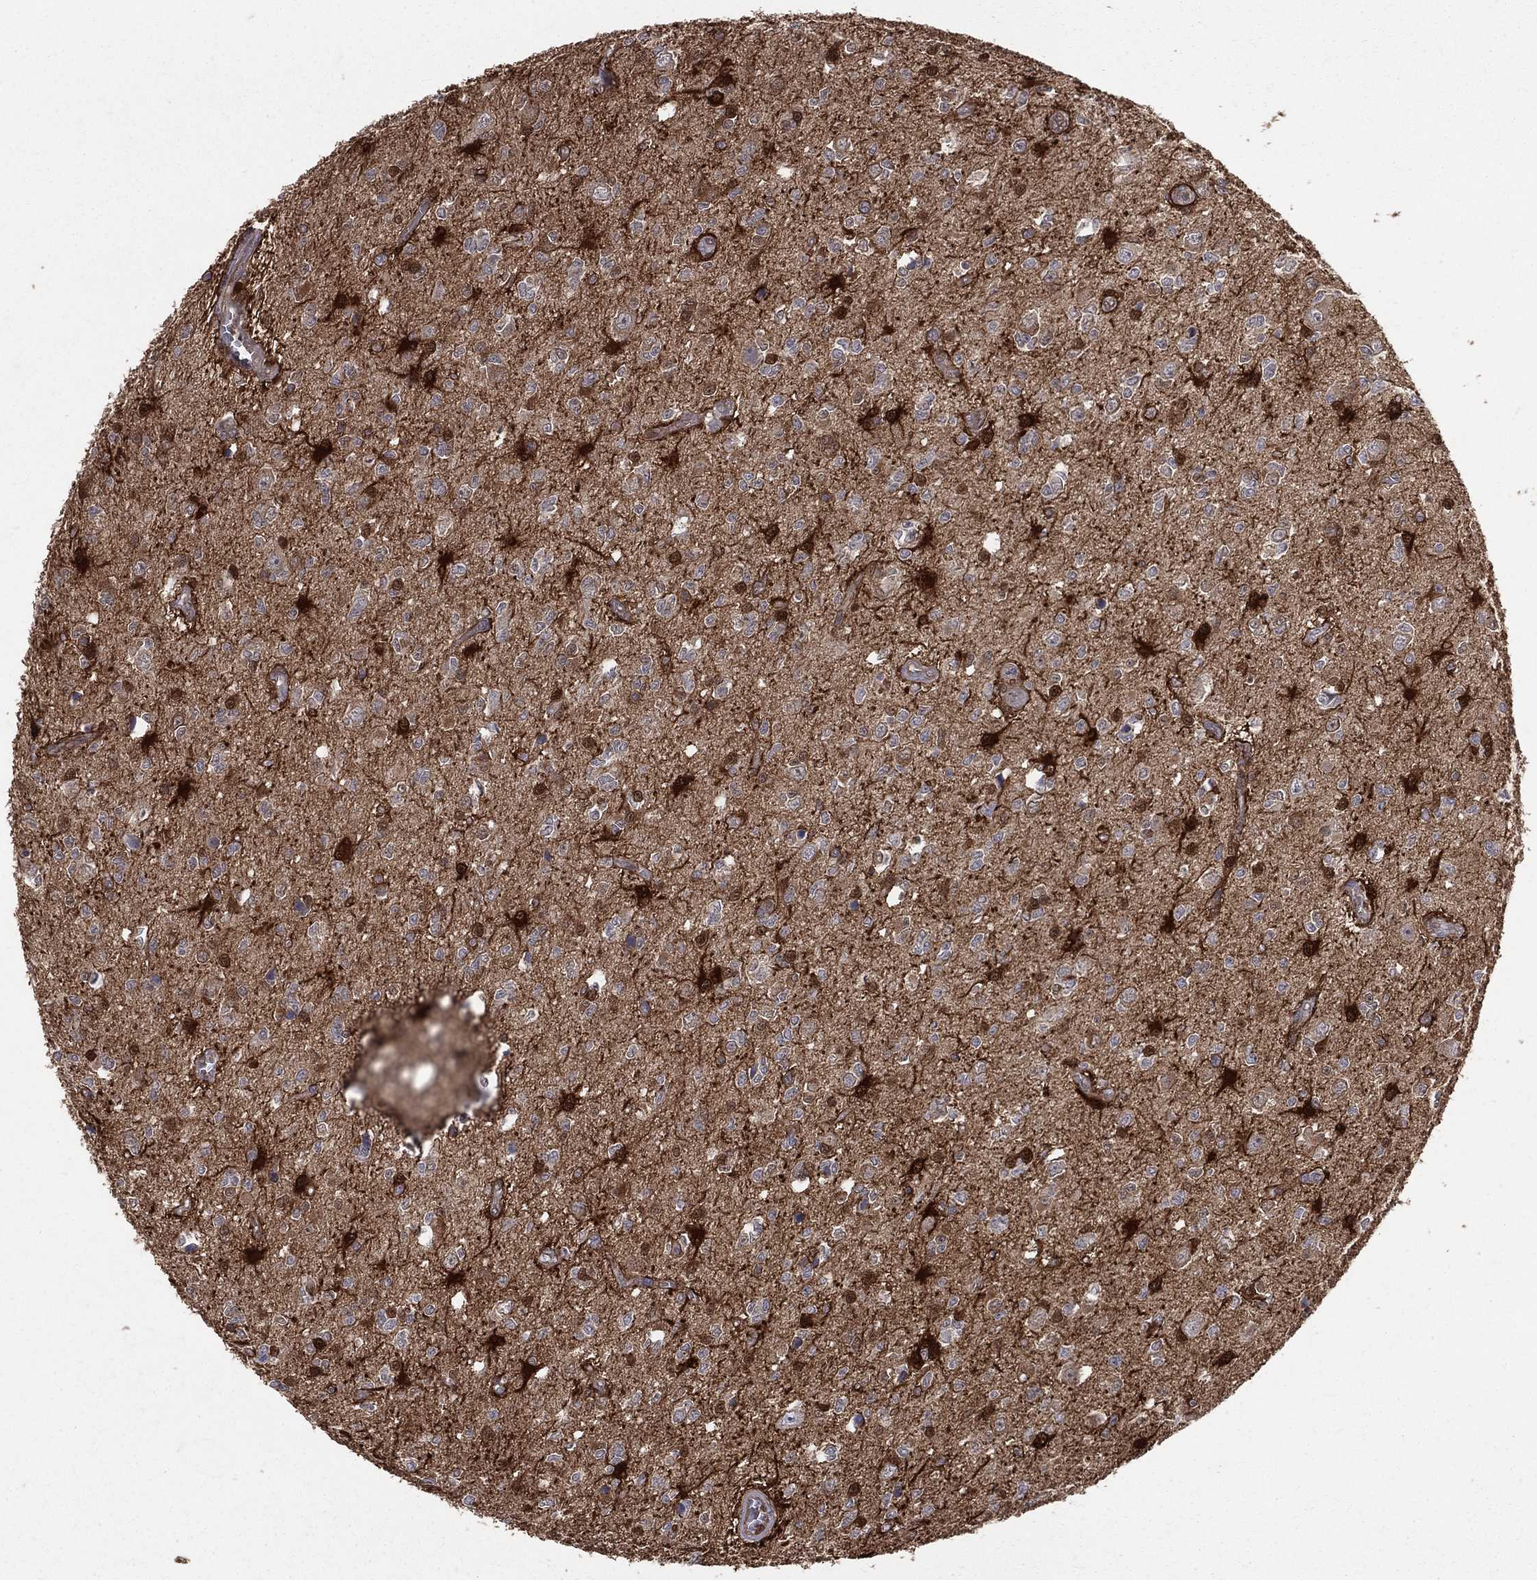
{"staining": {"intensity": "strong", "quantity": "25%-75%", "location": "nuclear"}, "tissue": "glioma", "cell_type": "Tumor cells", "image_type": "cancer", "snomed": [{"axis": "morphology", "description": "Glioma, malignant, Low grade"}, {"axis": "topography", "description": "Brain"}], "caption": "Approximately 25%-75% of tumor cells in human malignant glioma (low-grade) display strong nuclear protein positivity as visualized by brown immunohistochemical staining.", "gene": "ENO1", "patient": {"sex": "female", "age": 45}}